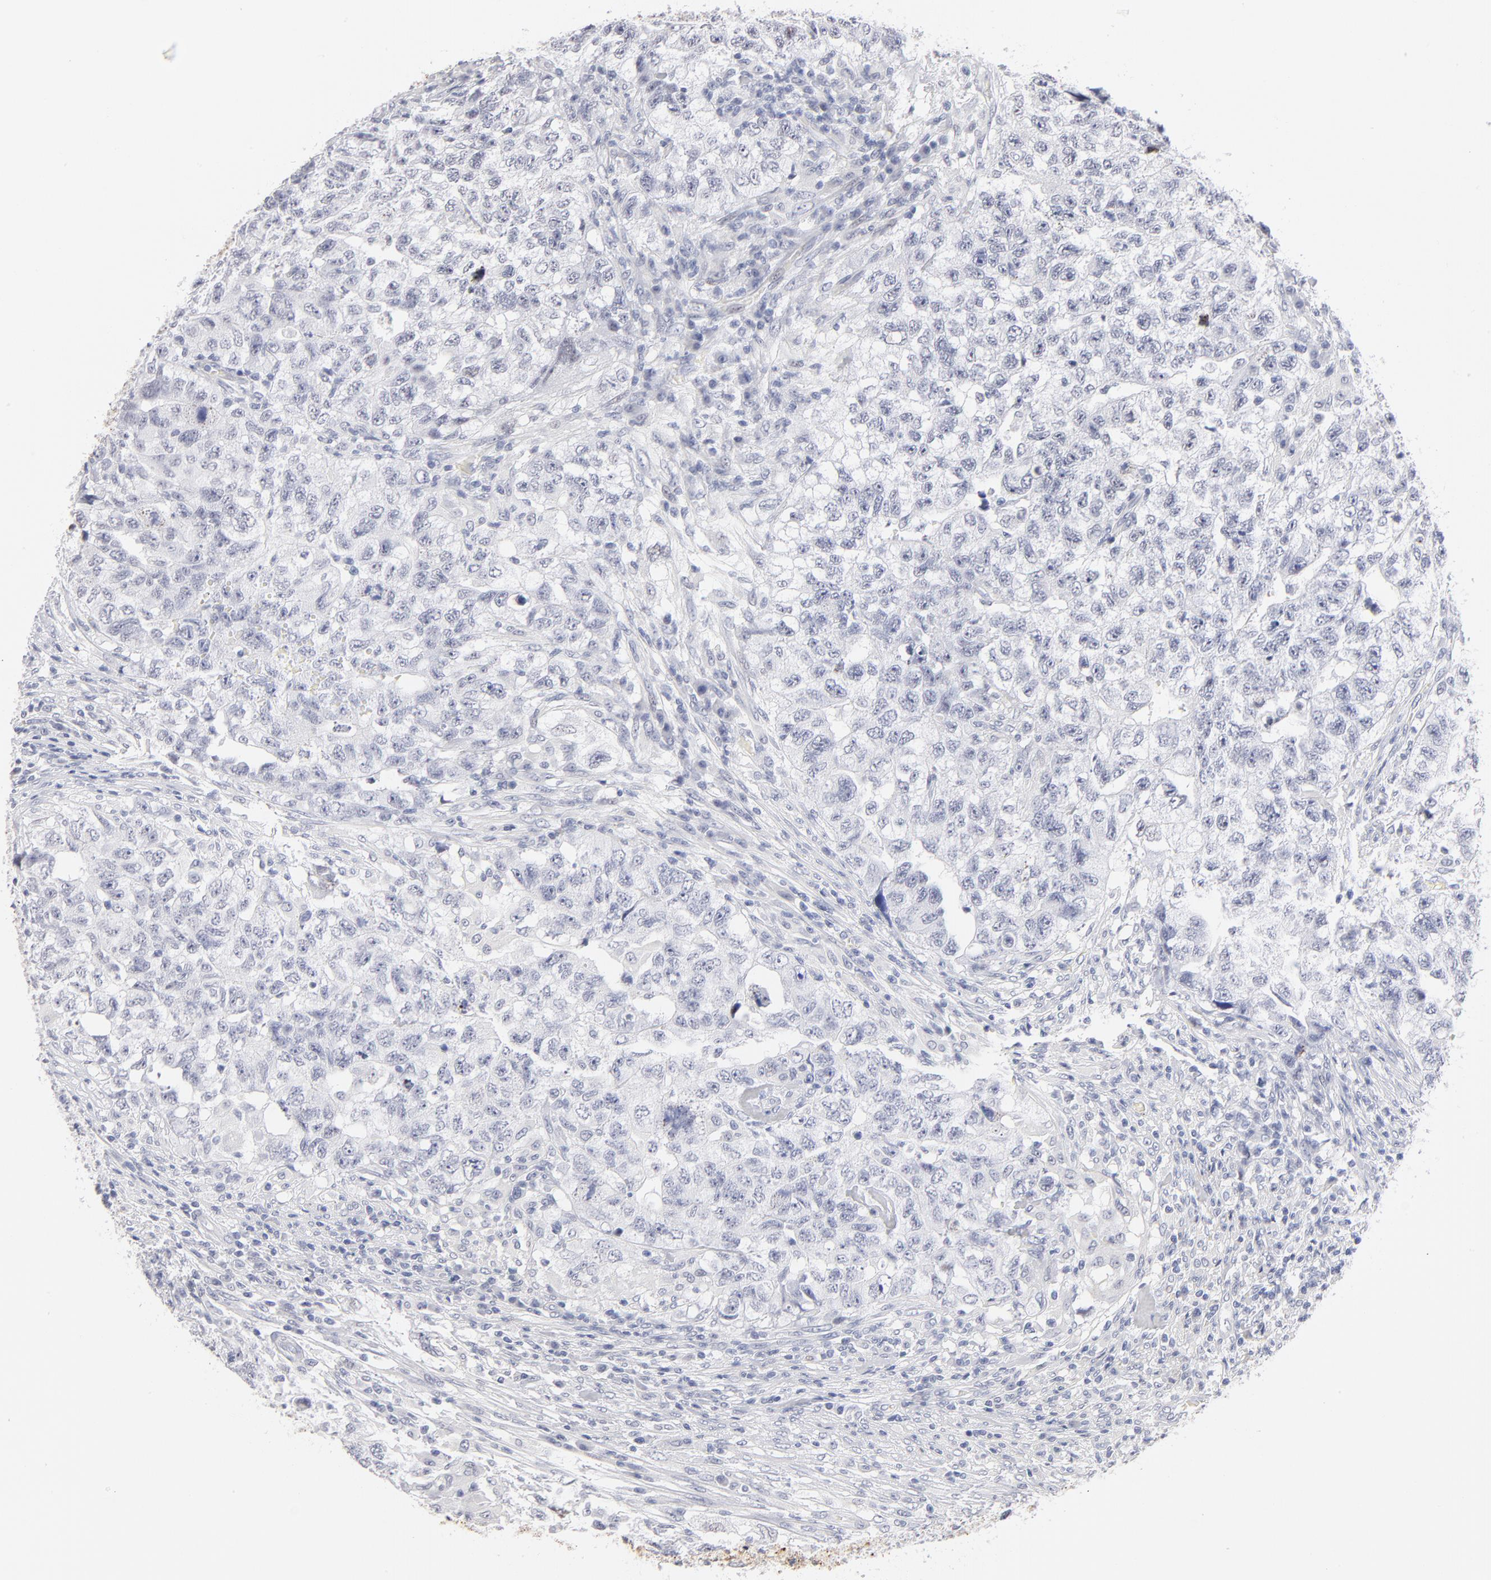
{"staining": {"intensity": "negative", "quantity": "none", "location": "none"}, "tissue": "testis cancer", "cell_type": "Tumor cells", "image_type": "cancer", "snomed": [{"axis": "morphology", "description": "Carcinoma, Embryonal, NOS"}, {"axis": "topography", "description": "Testis"}], "caption": "This is an immunohistochemistry (IHC) photomicrograph of human testis cancer. There is no expression in tumor cells.", "gene": "KHNYN", "patient": {"sex": "male", "age": 21}}